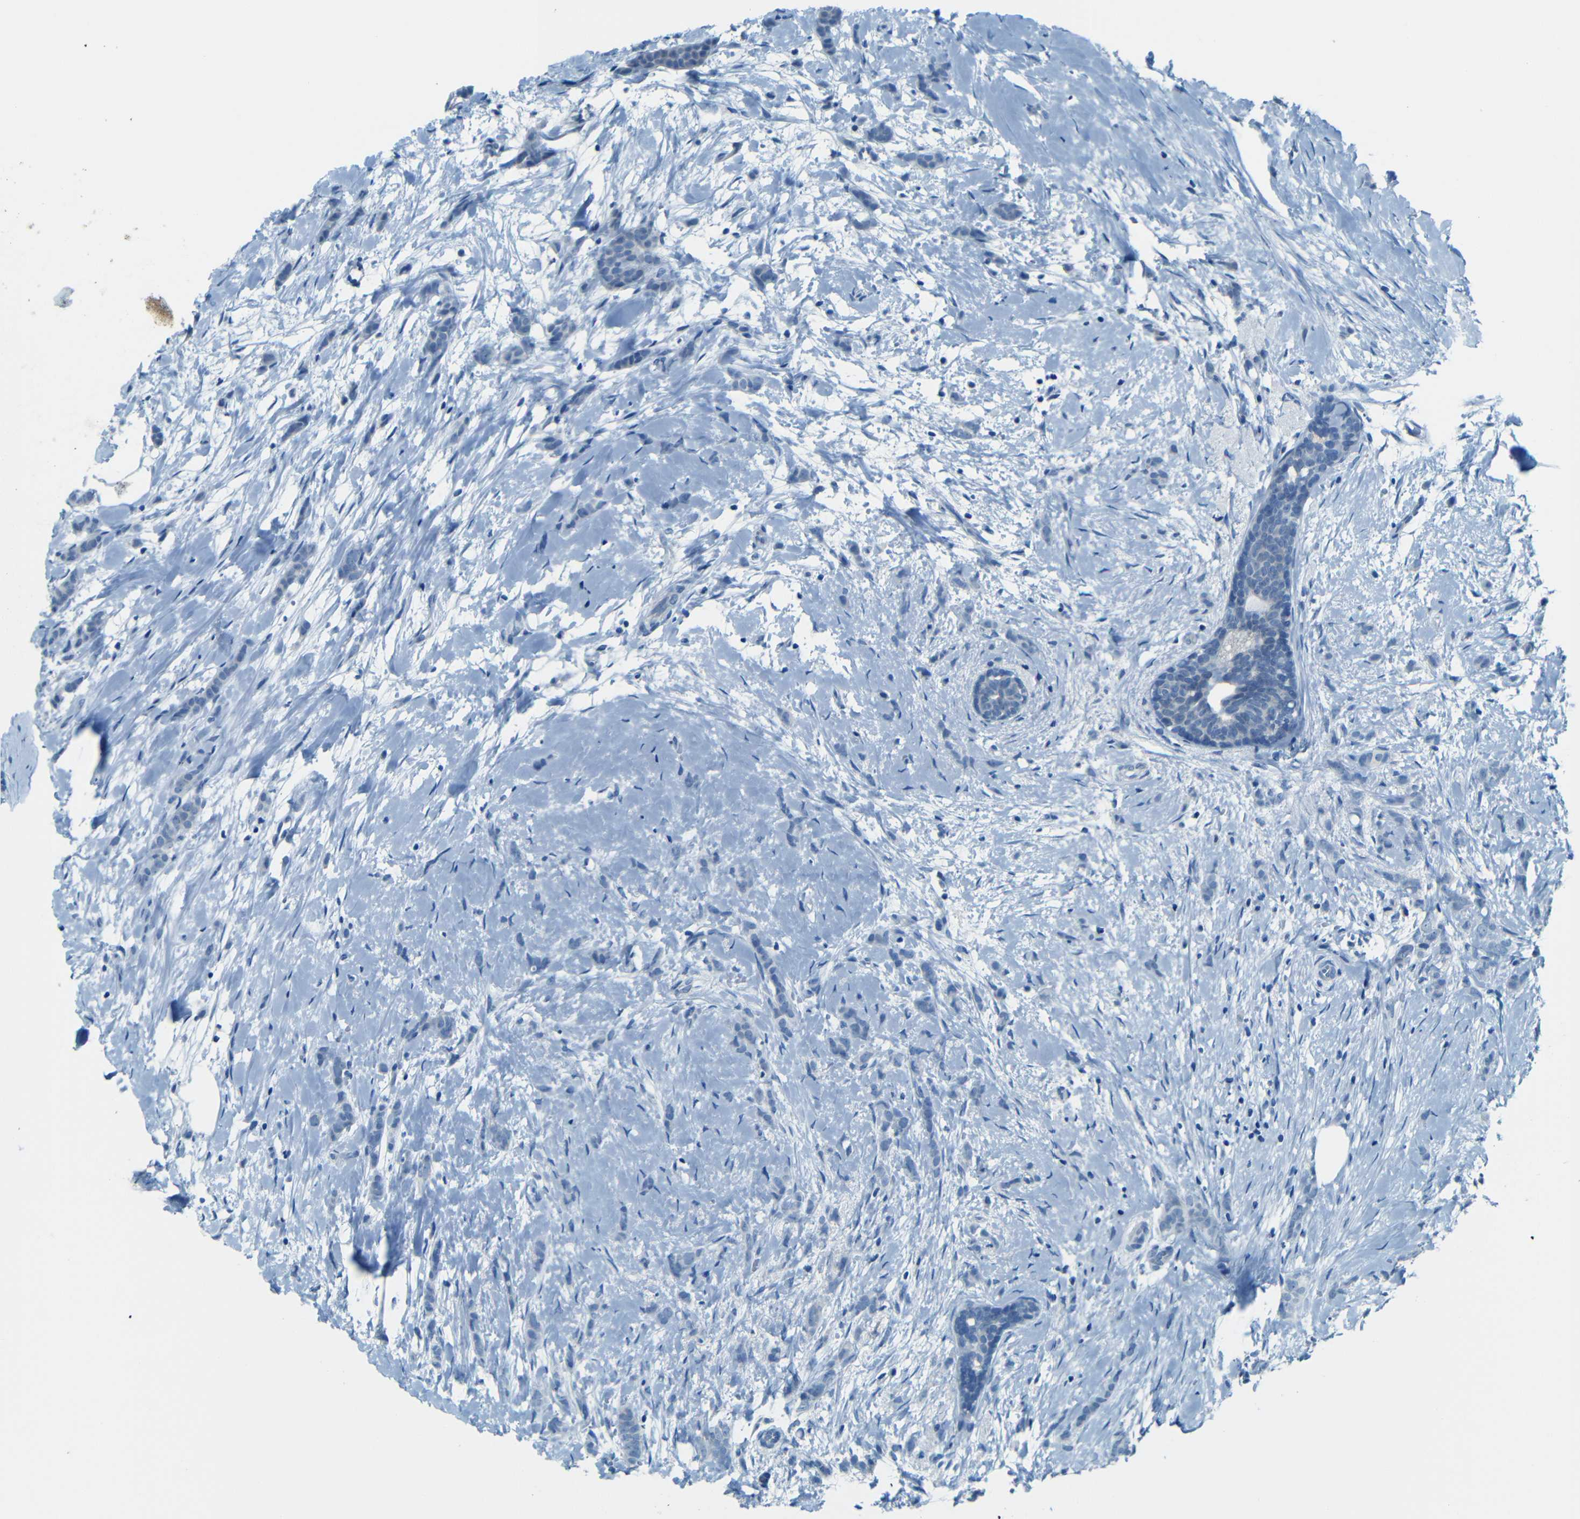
{"staining": {"intensity": "negative", "quantity": "none", "location": "none"}, "tissue": "breast cancer", "cell_type": "Tumor cells", "image_type": "cancer", "snomed": [{"axis": "morphology", "description": "Lobular carcinoma, in situ"}, {"axis": "morphology", "description": "Lobular carcinoma"}, {"axis": "topography", "description": "Breast"}], "caption": "Breast cancer (lobular carcinoma) was stained to show a protein in brown. There is no significant positivity in tumor cells.", "gene": "ZMAT1", "patient": {"sex": "female", "age": 41}}